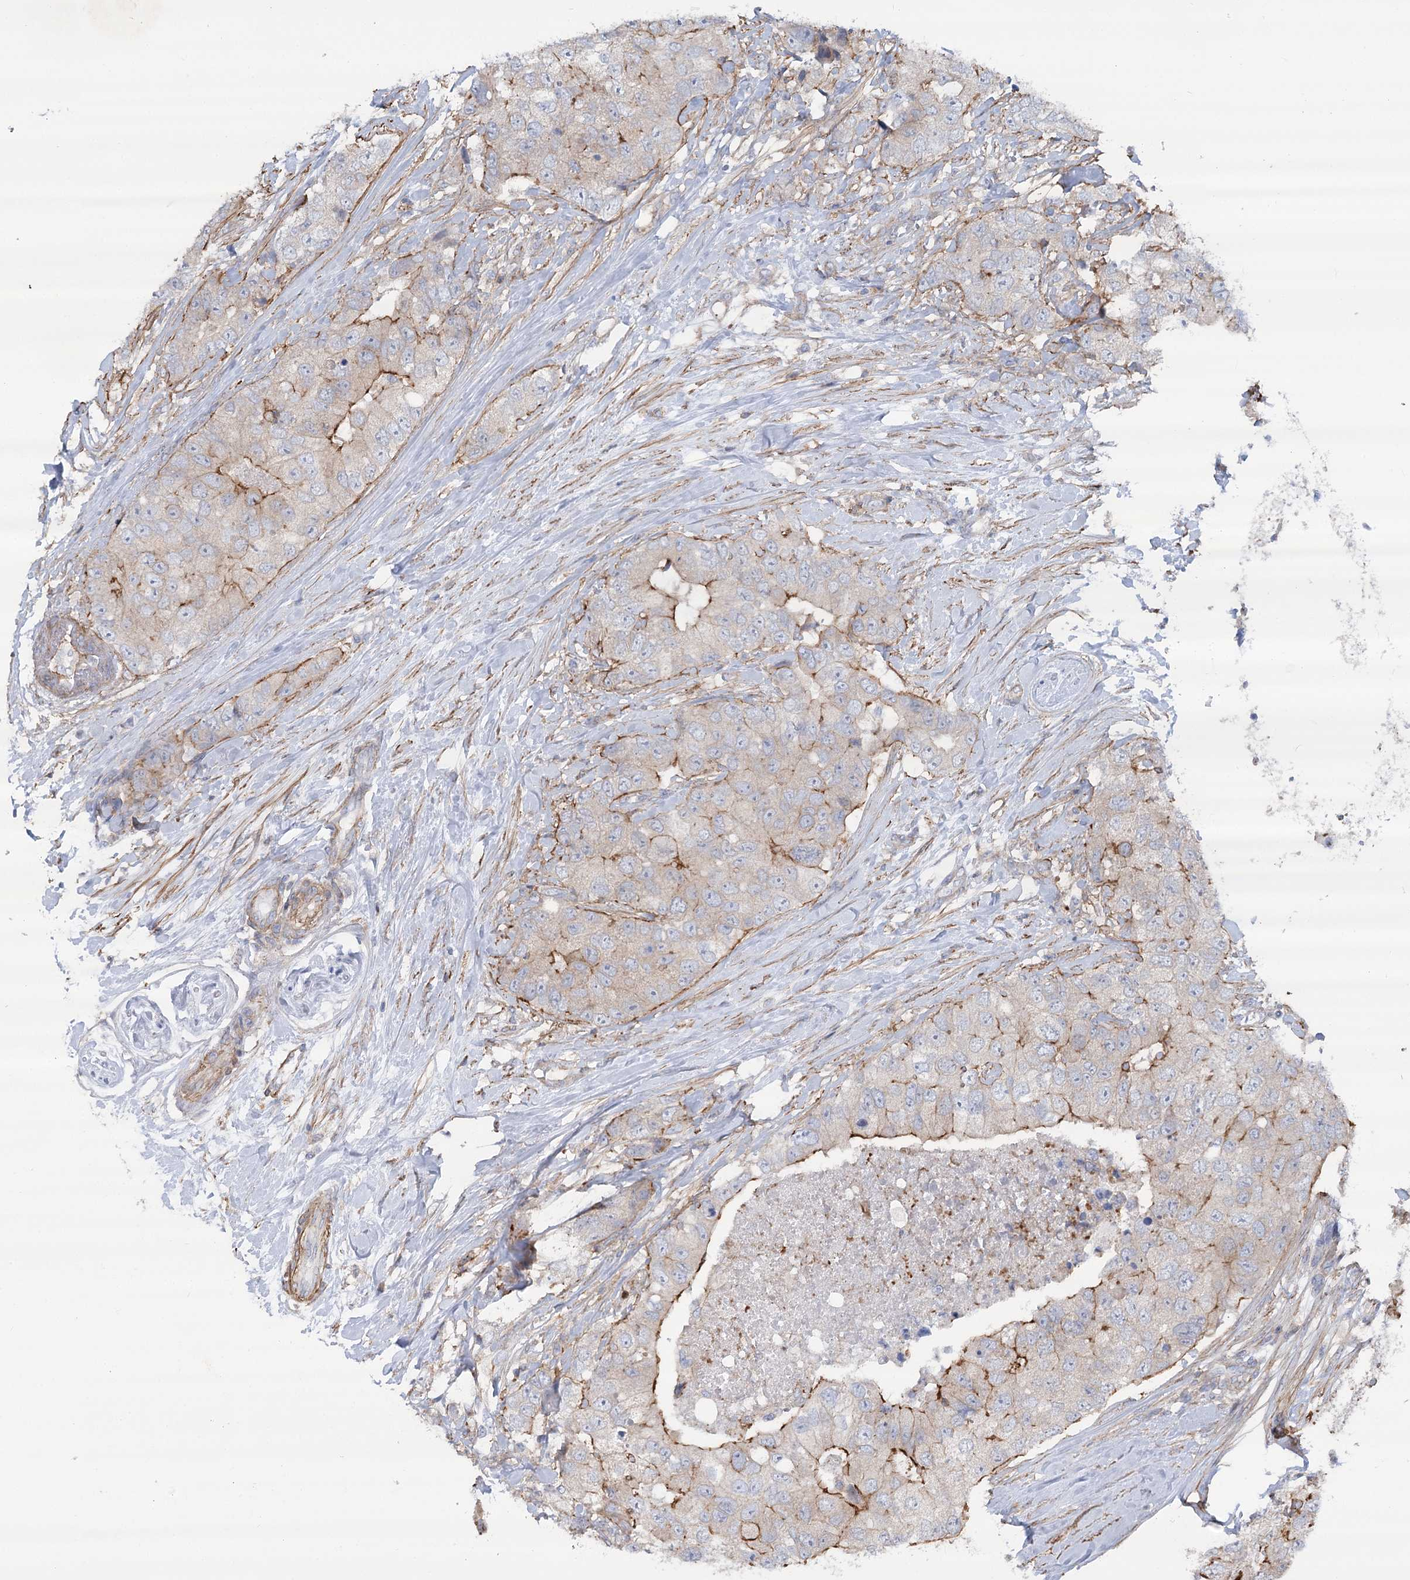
{"staining": {"intensity": "moderate", "quantity": "<25%", "location": "cytoplasmic/membranous"}, "tissue": "breast cancer", "cell_type": "Tumor cells", "image_type": "cancer", "snomed": [{"axis": "morphology", "description": "Duct carcinoma"}, {"axis": "topography", "description": "Breast"}], "caption": "IHC image of human breast invasive ductal carcinoma stained for a protein (brown), which shows low levels of moderate cytoplasmic/membranous staining in approximately <25% of tumor cells.", "gene": "LARP1B", "patient": {"sex": "female", "age": 62}}